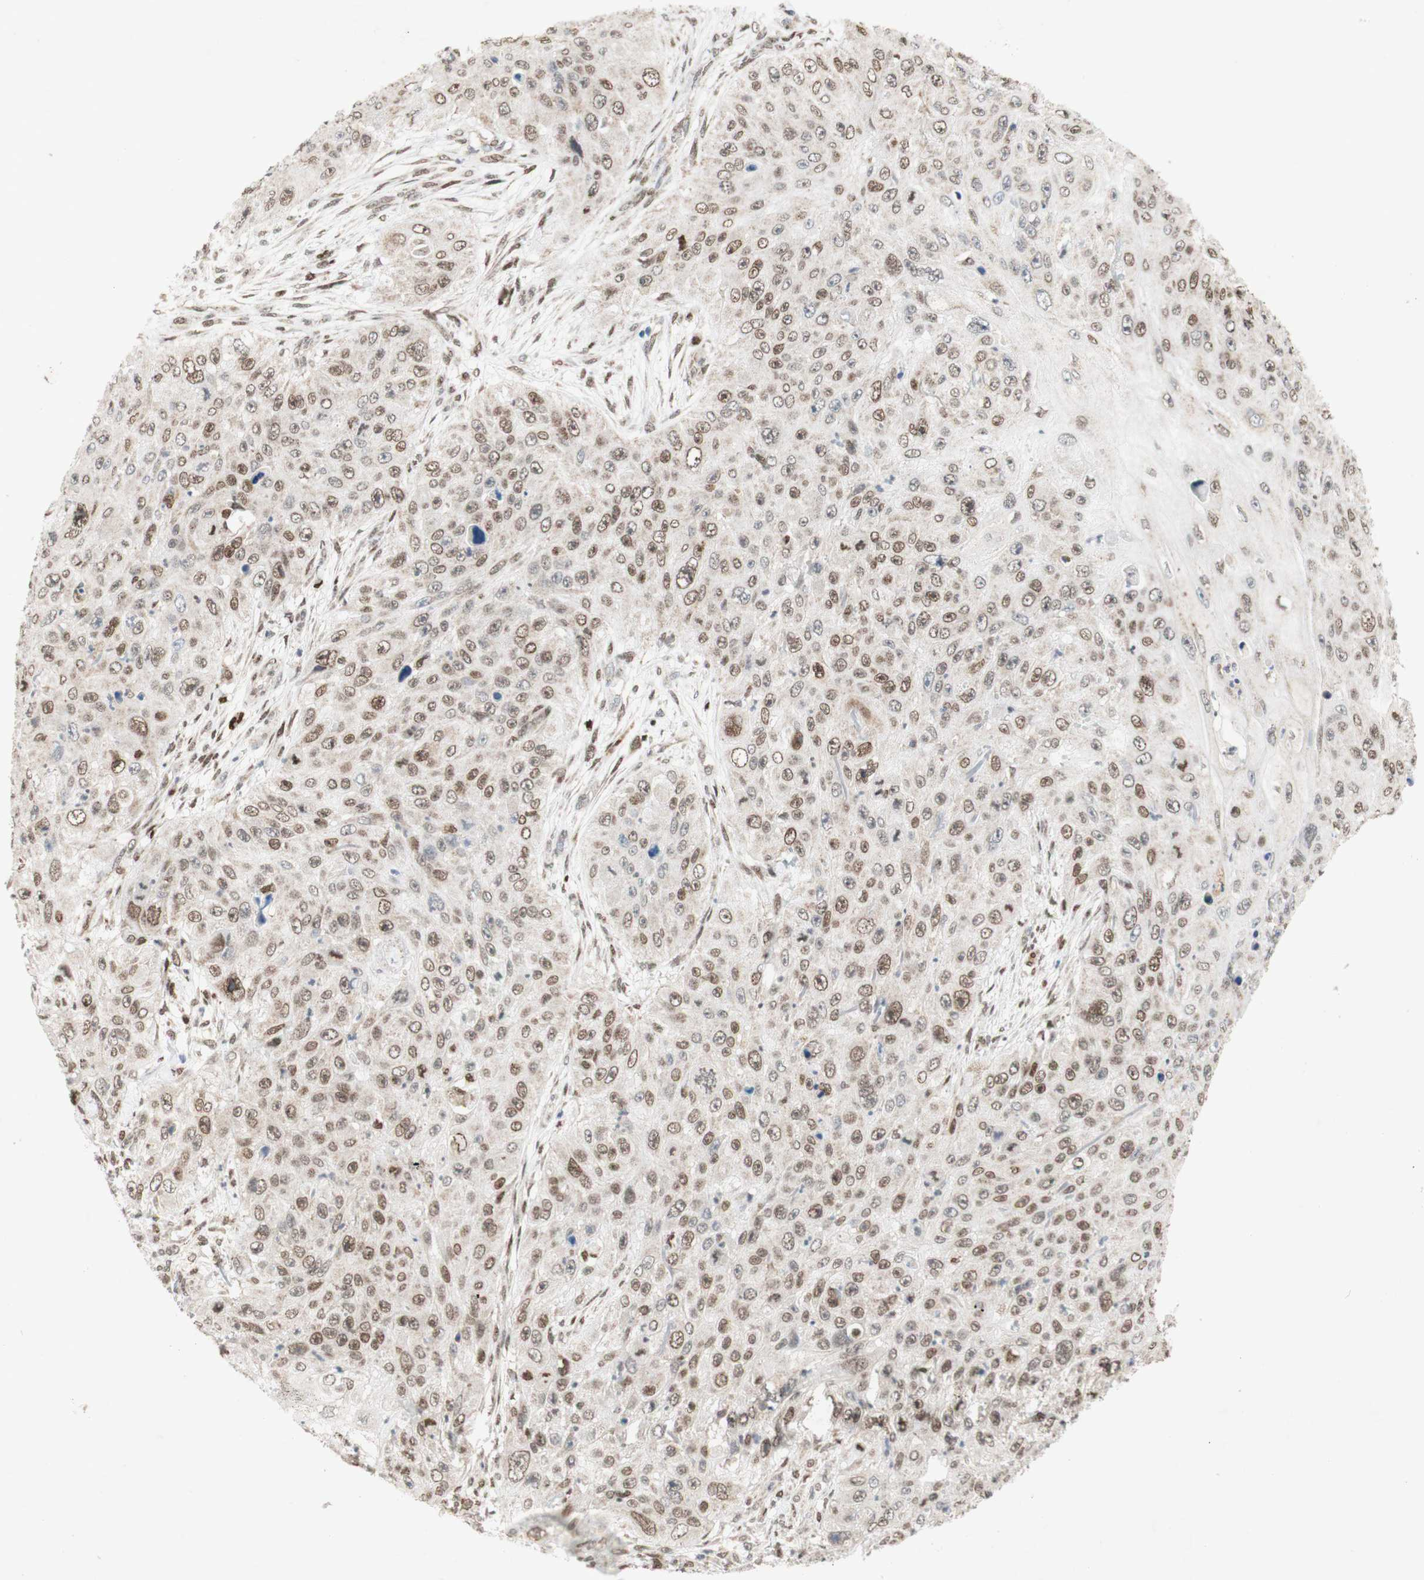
{"staining": {"intensity": "moderate", "quantity": "25%-75%", "location": "nuclear"}, "tissue": "skin cancer", "cell_type": "Tumor cells", "image_type": "cancer", "snomed": [{"axis": "morphology", "description": "Squamous cell carcinoma, NOS"}, {"axis": "topography", "description": "Skin"}], "caption": "A medium amount of moderate nuclear staining is present in about 25%-75% of tumor cells in skin squamous cell carcinoma tissue.", "gene": "DNMT3A", "patient": {"sex": "female", "age": 80}}